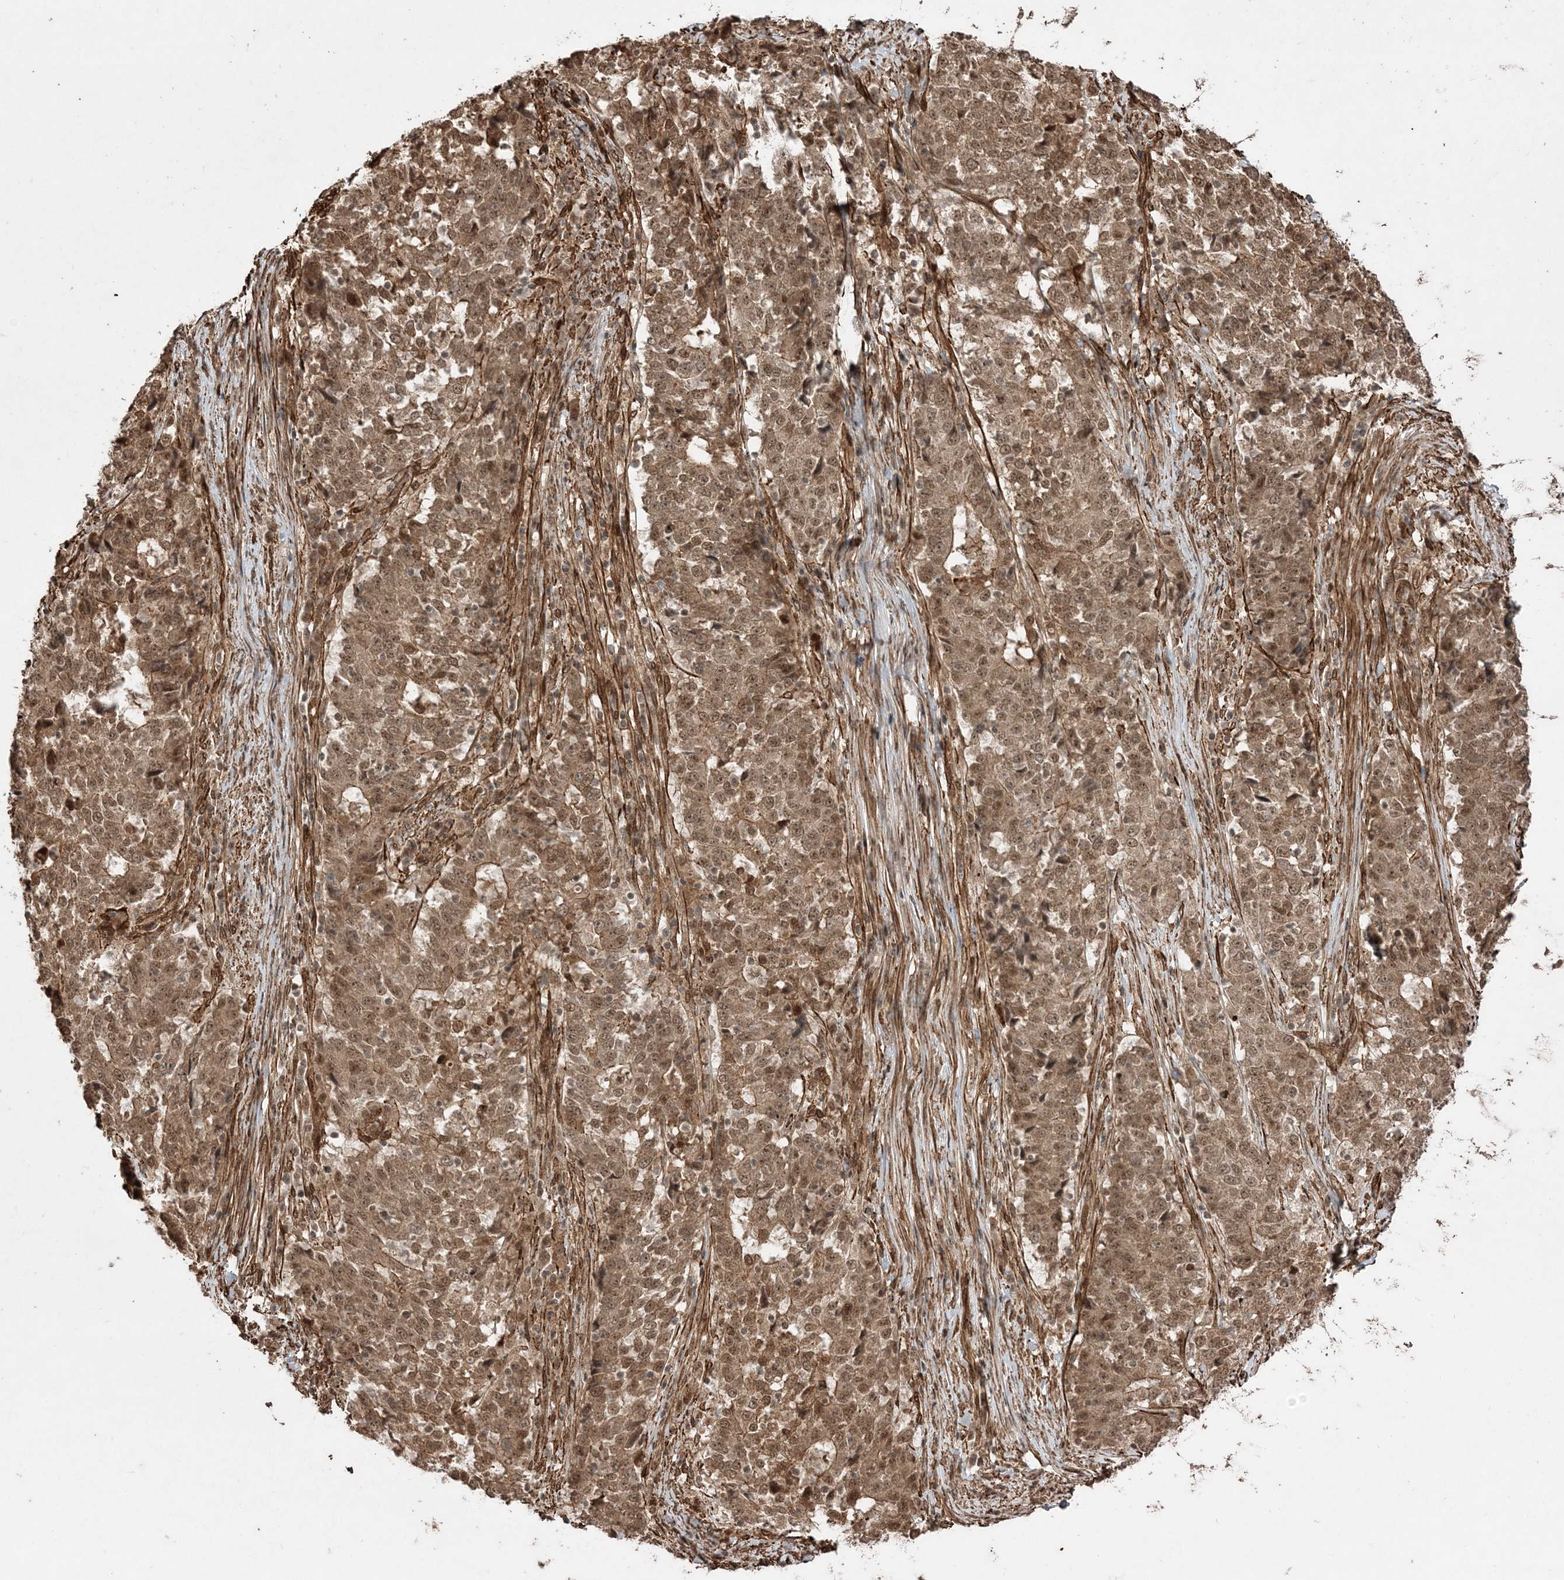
{"staining": {"intensity": "moderate", "quantity": ">75%", "location": "cytoplasmic/membranous,nuclear"}, "tissue": "stomach cancer", "cell_type": "Tumor cells", "image_type": "cancer", "snomed": [{"axis": "morphology", "description": "Adenocarcinoma, NOS"}, {"axis": "topography", "description": "Stomach"}], "caption": "Tumor cells display medium levels of moderate cytoplasmic/membranous and nuclear staining in about >75% of cells in human adenocarcinoma (stomach). Ihc stains the protein of interest in brown and the nuclei are stained blue.", "gene": "ETAA1", "patient": {"sex": "male", "age": 59}}